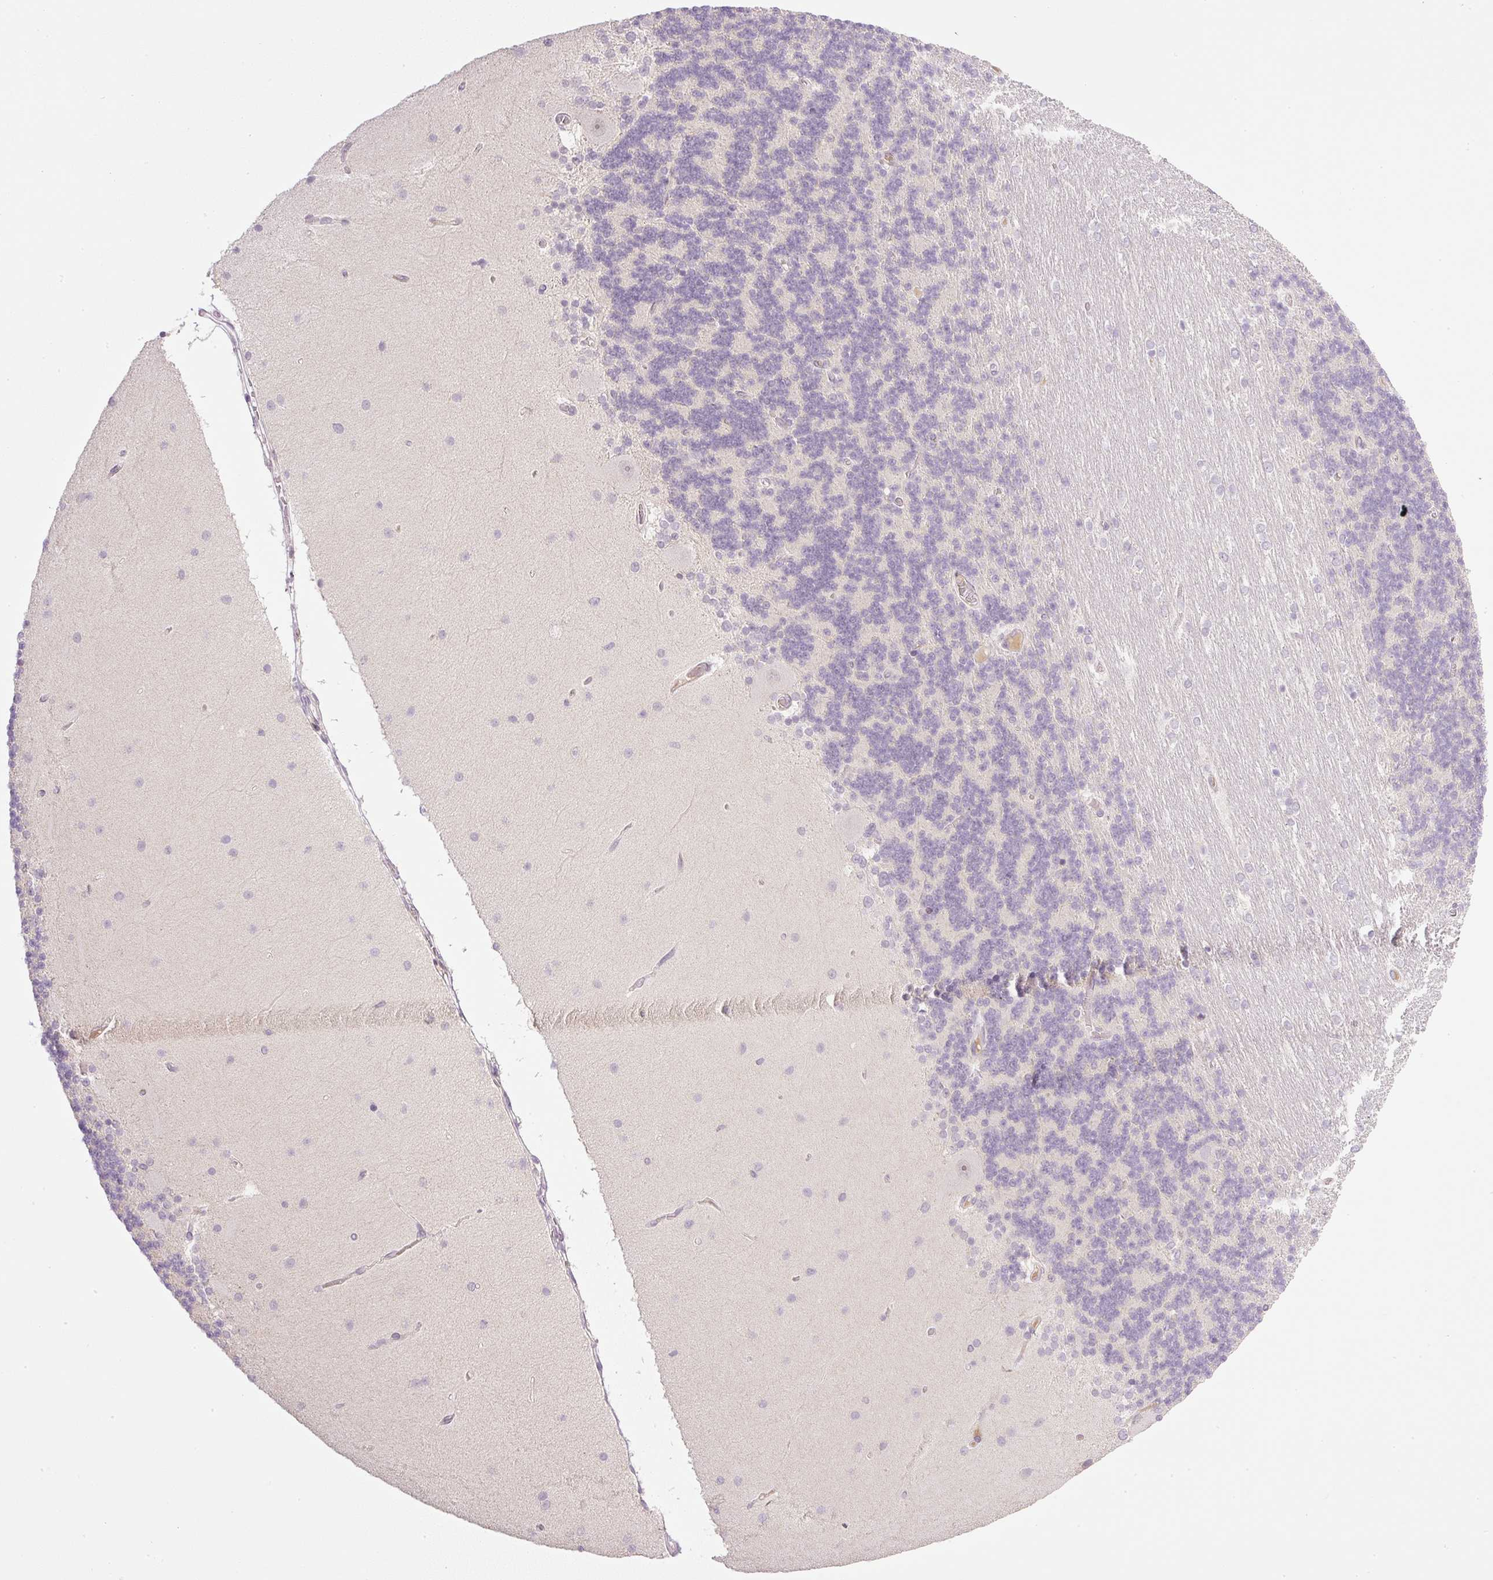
{"staining": {"intensity": "negative", "quantity": "none", "location": "none"}, "tissue": "cerebellum", "cell_type": "Cells in granular layer", "image_type": "normal", "snomed": [{"axis": "morphology", "description": "Normal tissue, NOS"}, {"axis": "topography", "description": "Cerebellum"}], "caption": "High power microscopy micrograph of an immunohistochemistry (IHC) histopathology image of benign cerebellum, revealing no significant expression in cells in granular layer.", "gene": "AAR2", "patient": {"sex": "female", "age": 54}}